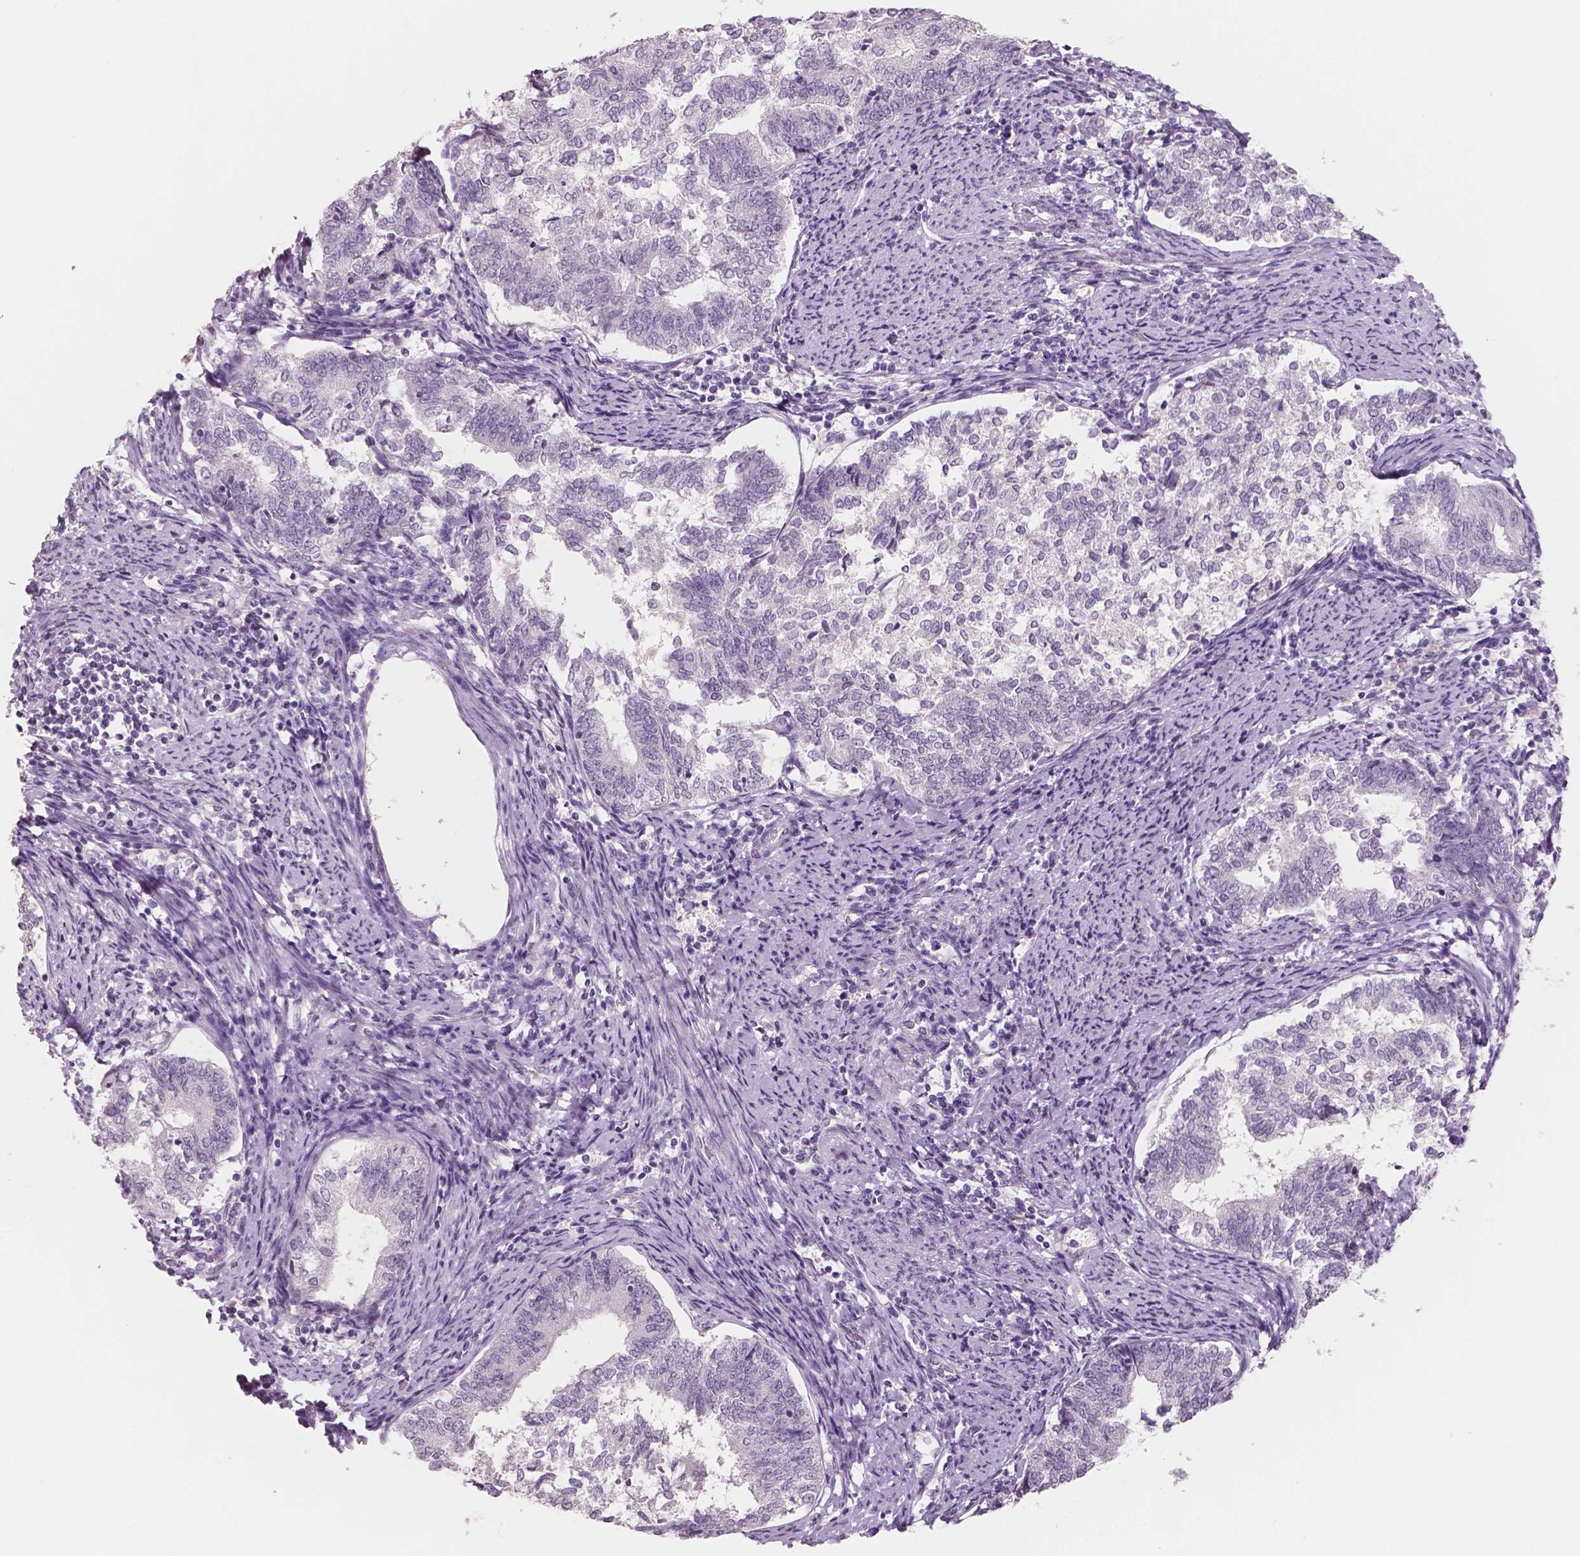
{"staining": {"intensity": "negative", "quantity": "none", "location": "none"}, "tissue": "endometrial cancer", "cell_type": "Tumor cells", "image_type": "cancer", "snomed": [{"axis": "morphology", "description": "Adenocarcinoma, NOS"}, {"axis": "topography", "description": "Endometrium"}], "caption": "The photomicrograph shows no significant positivity in tumor cells of endometrial adenocarcinoma. (Brightfield microscopy of DAB (3,3'-diaminobenzidine) immunohistochemistry at high magnification).", "gene": "NECAB1", "patient": {"sex": "female", "age": 65}}